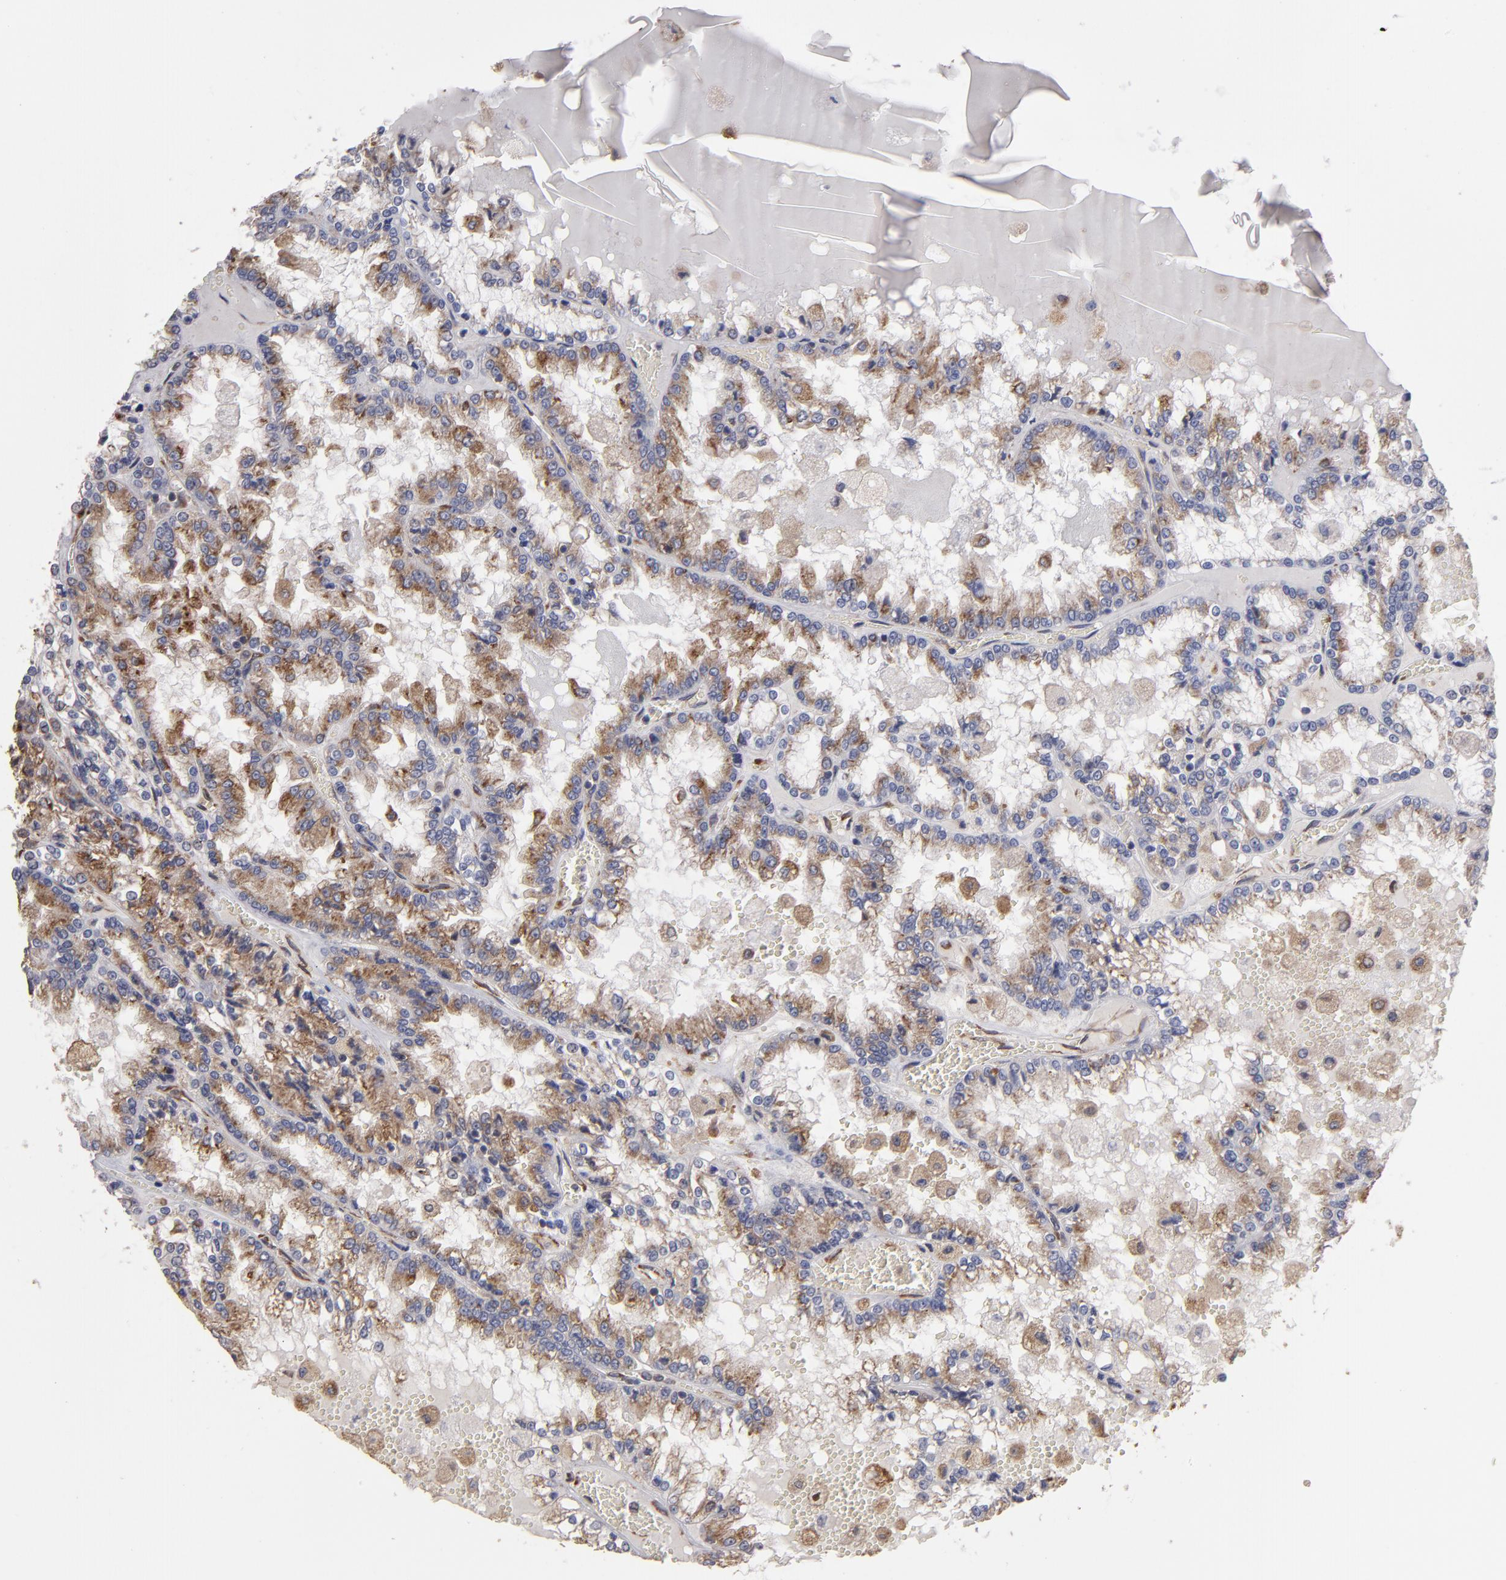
{"staining": {"intensity": "moderate", "quantity": "25%-75%", "location": "cytoplasmic/membranous"}, "tissue": "renal cancer", "cell_type": "Tumor cells", "image_type": "cancer", "snomed": [{"axis": "morphology", "description": "Adenocarcinoma, NOS"}, {"axis": "topography", "description": "Kidney"}], "caption": "A brown stain highlights moderate cytoplasmic/membranous staining of a protein in renal cancer (adenocarcinoma) tumor cells. (Brightfield microscopy of DAB IHC at high magnification).", "gene": "SND1", "patient": {"sex": "female", "age": 56}}